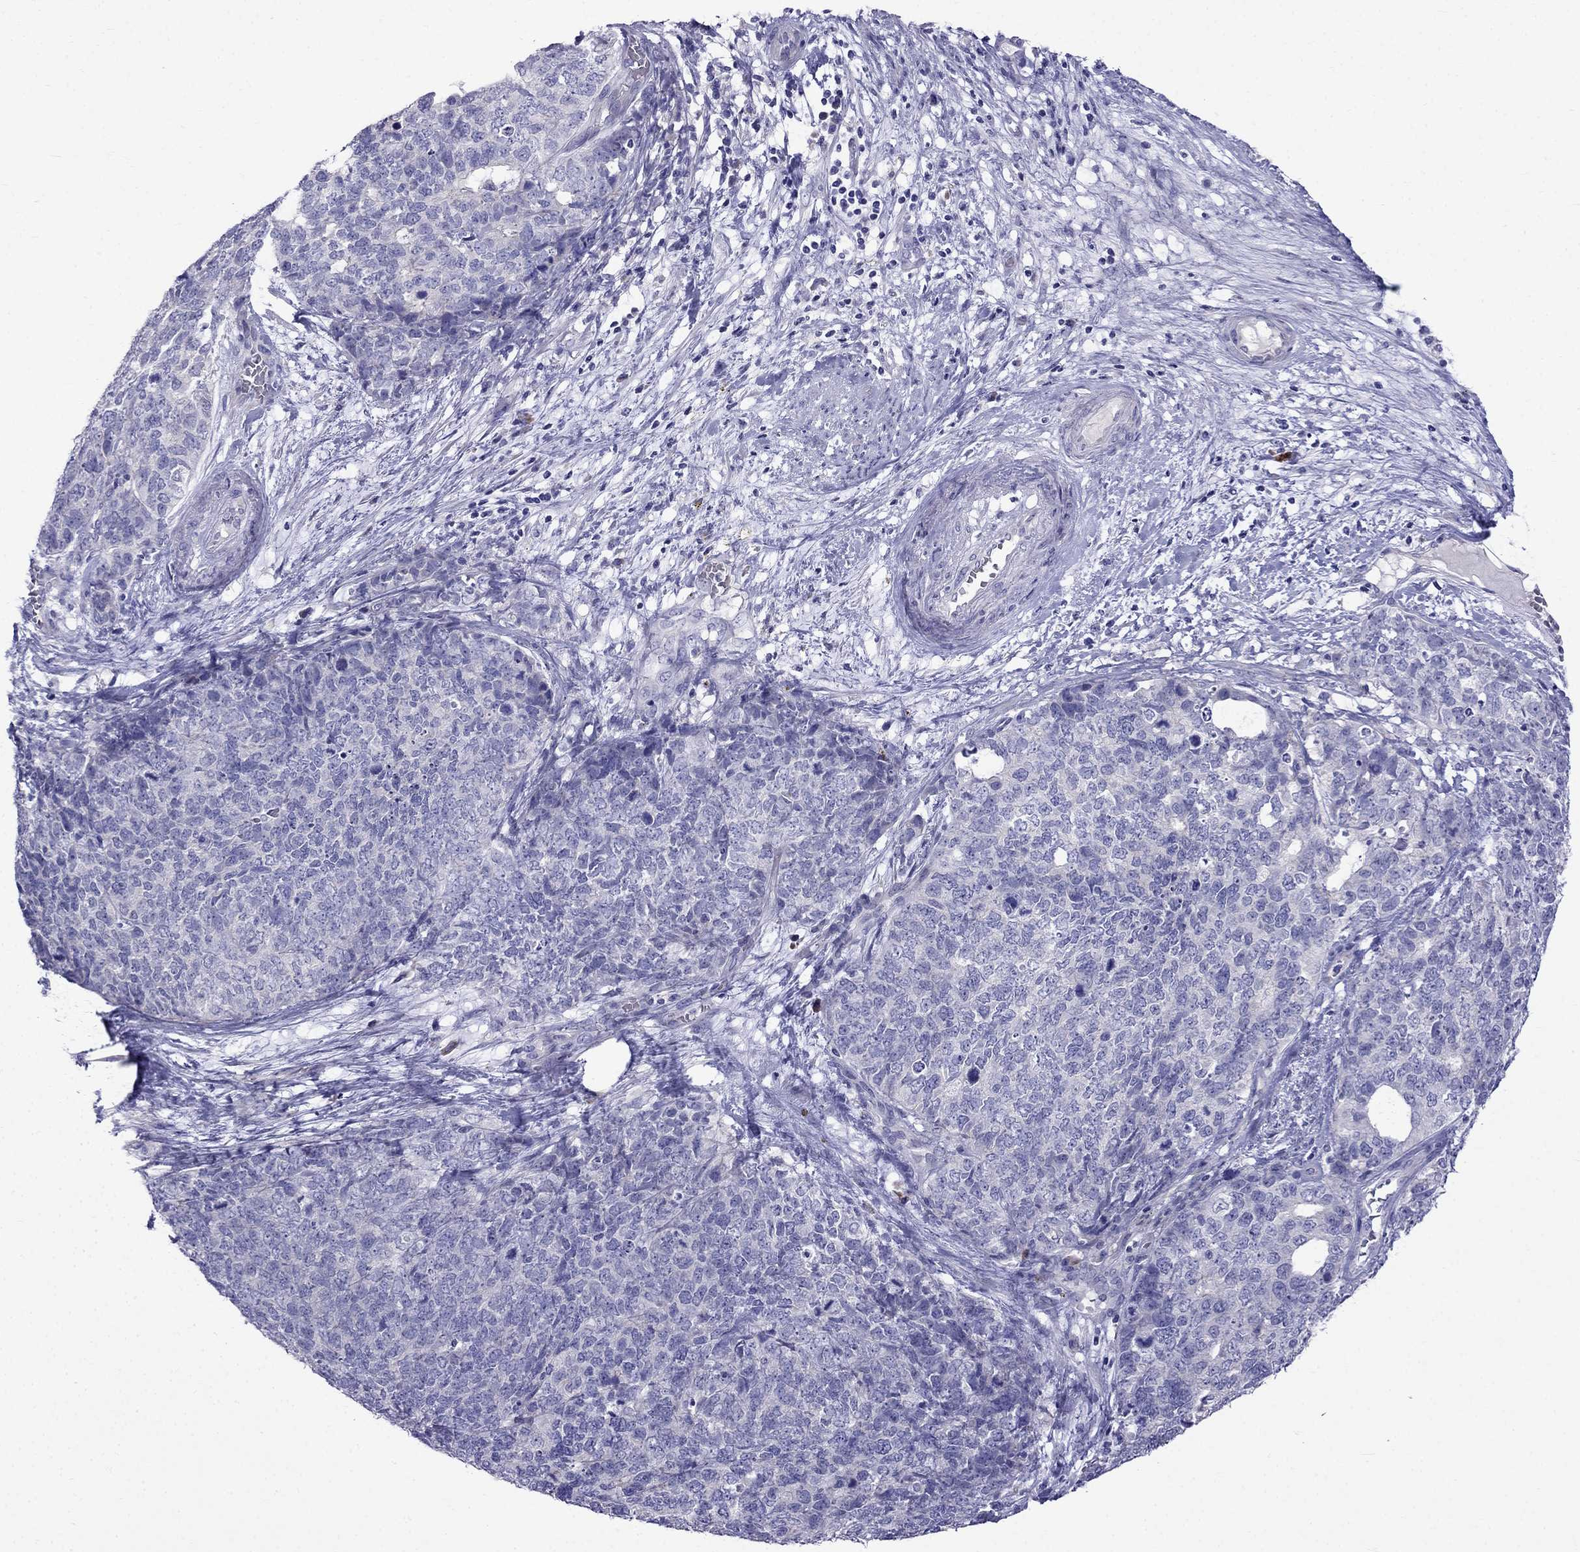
{"staining": {"intensity": "negative", "quantity": "none", "location": "none"}, "tissue": "cervical cancer", "cell_type": "Tumor cells", "image_type": "cancer", "snomed": [{"axis": "morphology", "description": "Squamous cell carcinoma, NOS"}, {"axis": "topography", "description": "Cervix"}], "caption": "IHC image of human cervical squamous cell carcinoma stained for a protein (brown), which displays no staining in tumor cells.", "gene": "PATE1", "patient": {"sex": "female", "age": 63}}